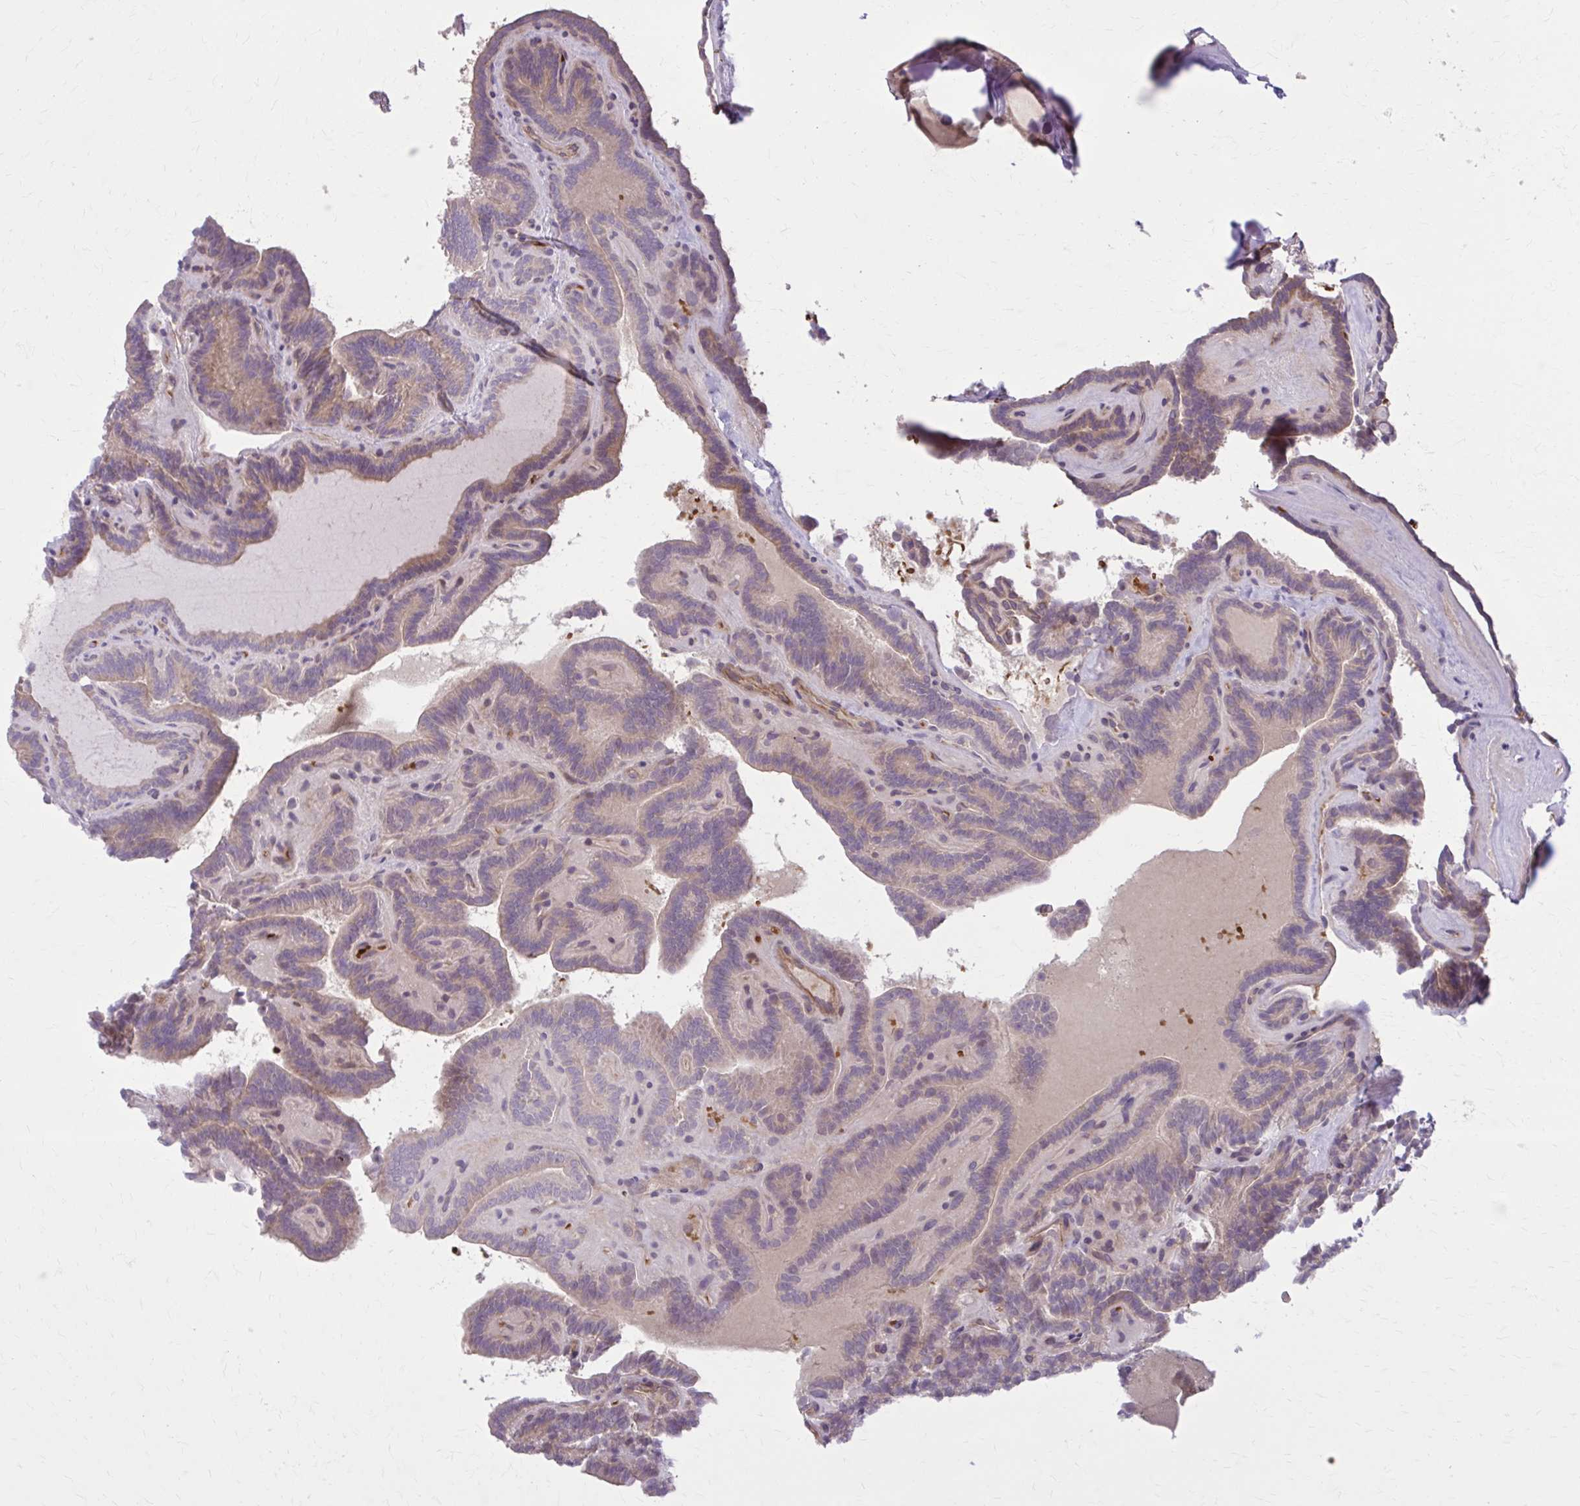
{"staining": {"intensity": "moderate", "quantity": "25%-75%", "location": "cytoplasmic/membranous"}, "tissue": "thyroid cancer", "cell_type": "Tumor cells", "image_type": "cancer", "snomed": [{"axis": "morphology", "description": "Papillary adenocarcinoma, NOS"}, {"axis": "topography", "description": "Thyroid gland"}], "caption": "An image of thyroid cancer stained for a protein demonstrates moderate cytoplasmic/membranous brown staining in tumor cells.", "gene": "SNF8", "patient": {"sex": "female", "age": 21}}